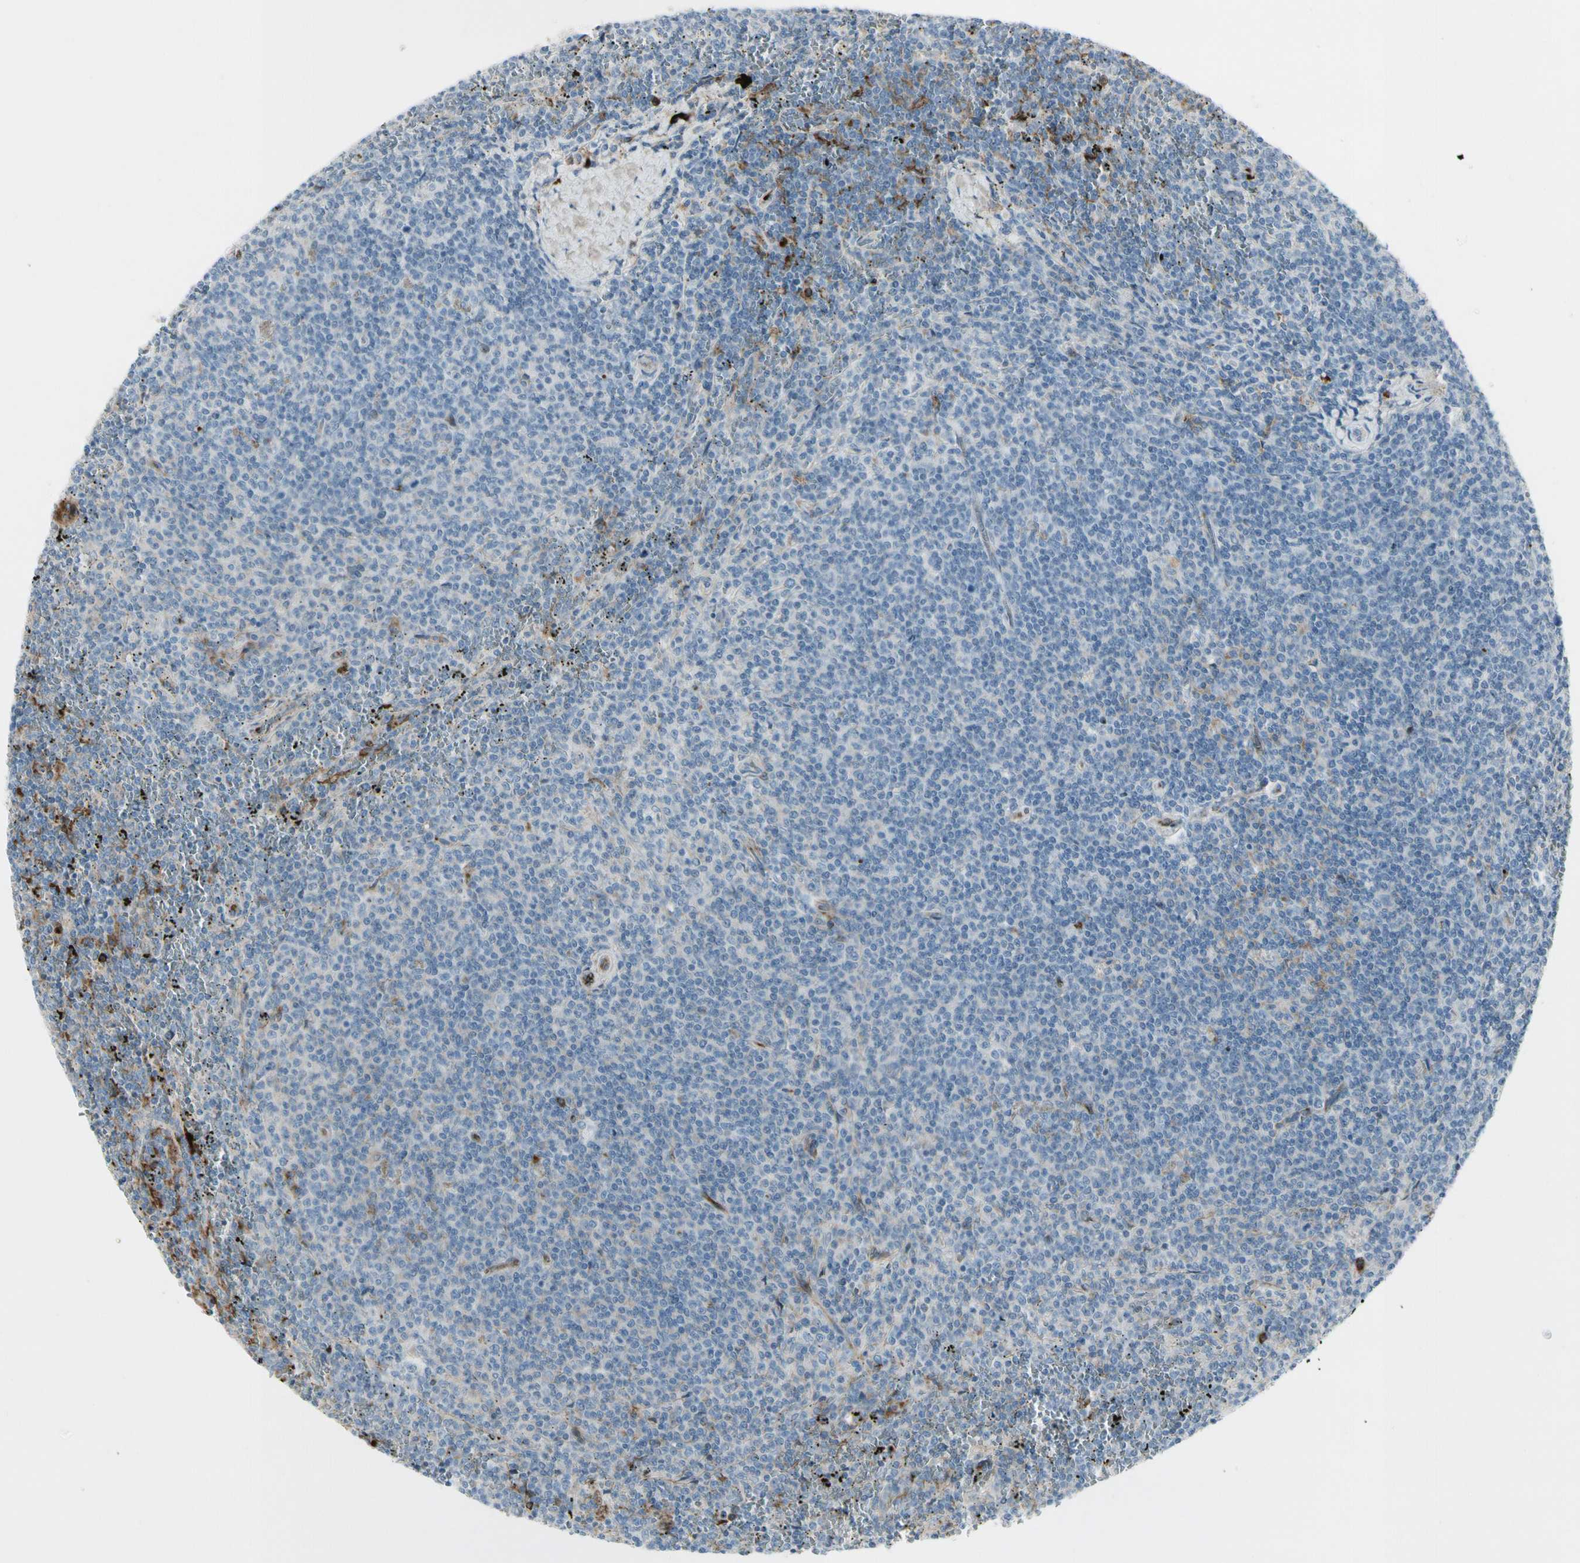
{"staining": {"intensity": "negative", "quantity": "none", "location": "none"}, "tissue": "lymphoma", "cell_type": "Tumor cells", "image_type": "cancer", "snomed": [{"axis": "morphology", "description": "Malignant lymphoma, non-Hodgkin's type, Low grade"}, {"axis": "topography", "description": "Spleen"}], "caption": "Low-grade malignant lymphoma, non-Hodgkin's type stained for a protein using IHC displays no staining tumor cells.", "gene": "IGHG1", "patient": {"sex": "female", "age": 50}}